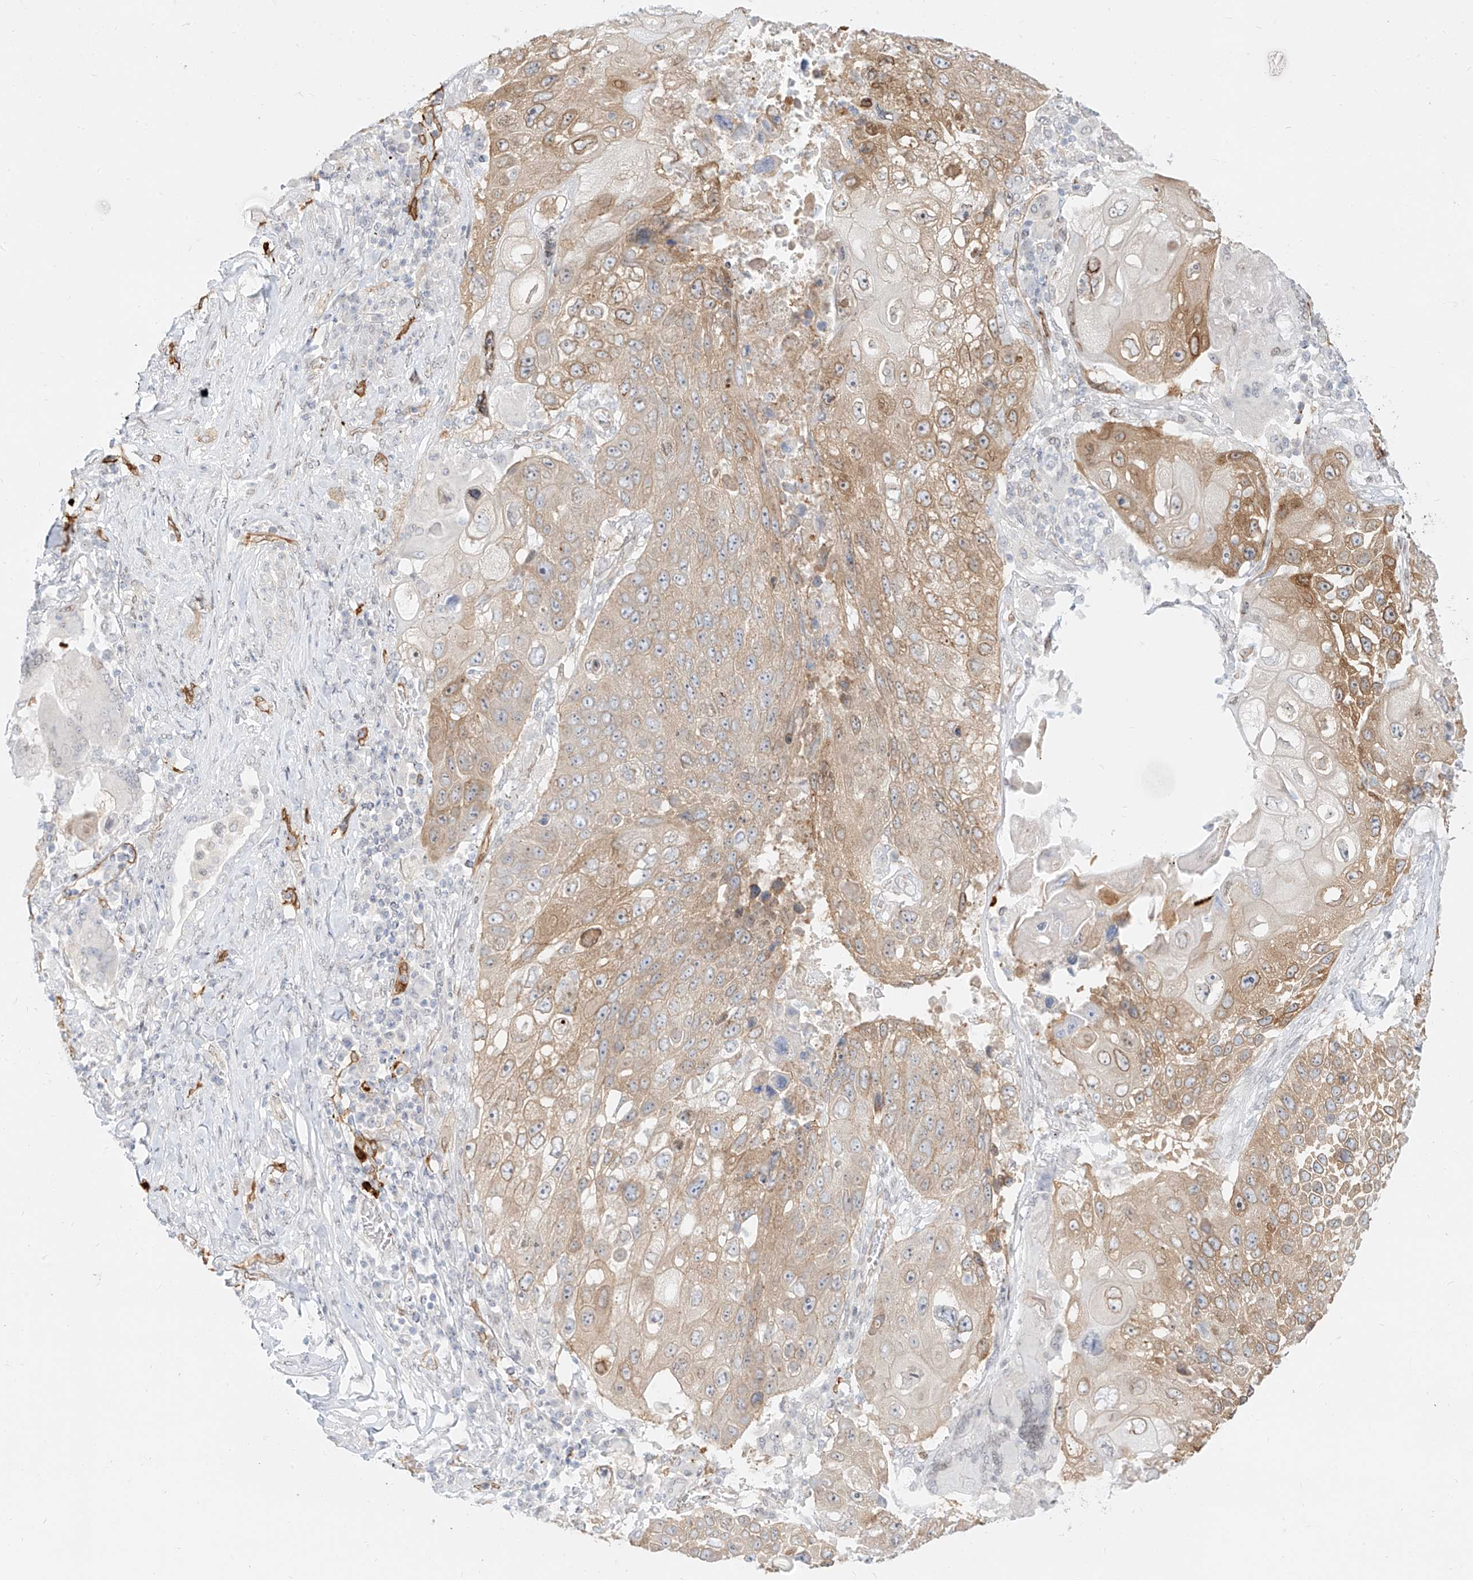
{"staining": {"intensity": "moderate", "quantity": "<25%", "location": "cytoplasmic/membranous"}, "tissue": "lung cancer", "cell_type": "Tumor cells", "image_type": "cancer", "snomed": [{"axis": "morphology", "description": "Squamous cell carcinoma, NOS"}, {"axis": "topography", "description": "Lung"}], "caption": "Immunohistochemical staining of lung cancer (squamous cell carcinoma) reveals low levels of moderate cytoplasmic/membranous expression in about <25% of tumor cells. (DAB = brown stain, brightfield microscopy at high magnification).", "gene": "NHSL1", "patient": {"sex": "male", "age": 61}}